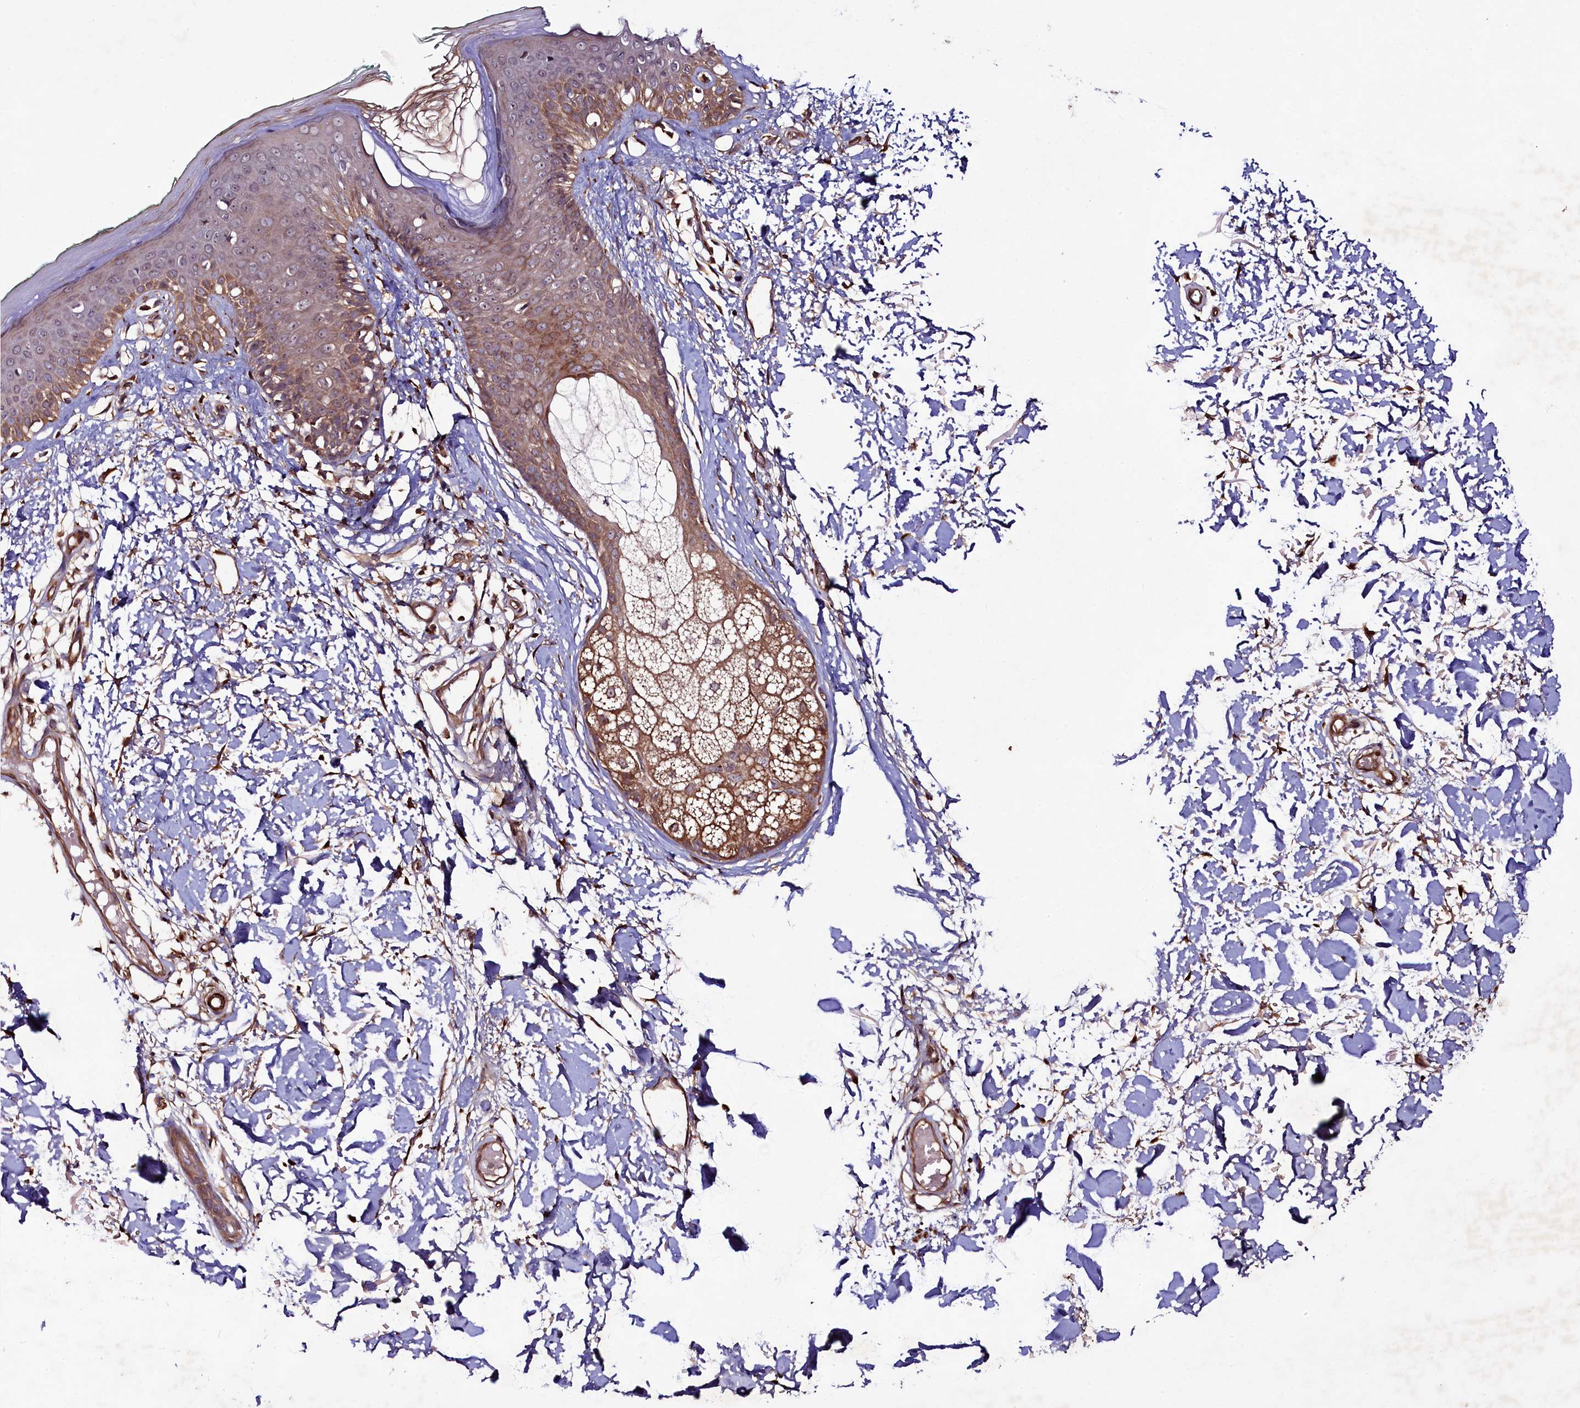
{"staining": {"intensity": "moderate", "quantity": ">75%", "location": "cytoplasmic/membranous"}, "tissue": "skin", "cell_type": "Fibroblasts", "image_type": "normal", "snomed": [{"axis": "morphology", "description": "Normal tissue, NOS"}, {"axis": "topography", "description": "Skin"}], "caption": "The histopathology image shows staining of normal skin, revealing moderate cytoplasmic/membranous protein expression (brown color) within fibroblasts. (DAB = brown stain, brightfield microscopy at high magnification).", "gene": "CCDC102A", "patient": {"sex": "male", "age": 62}}